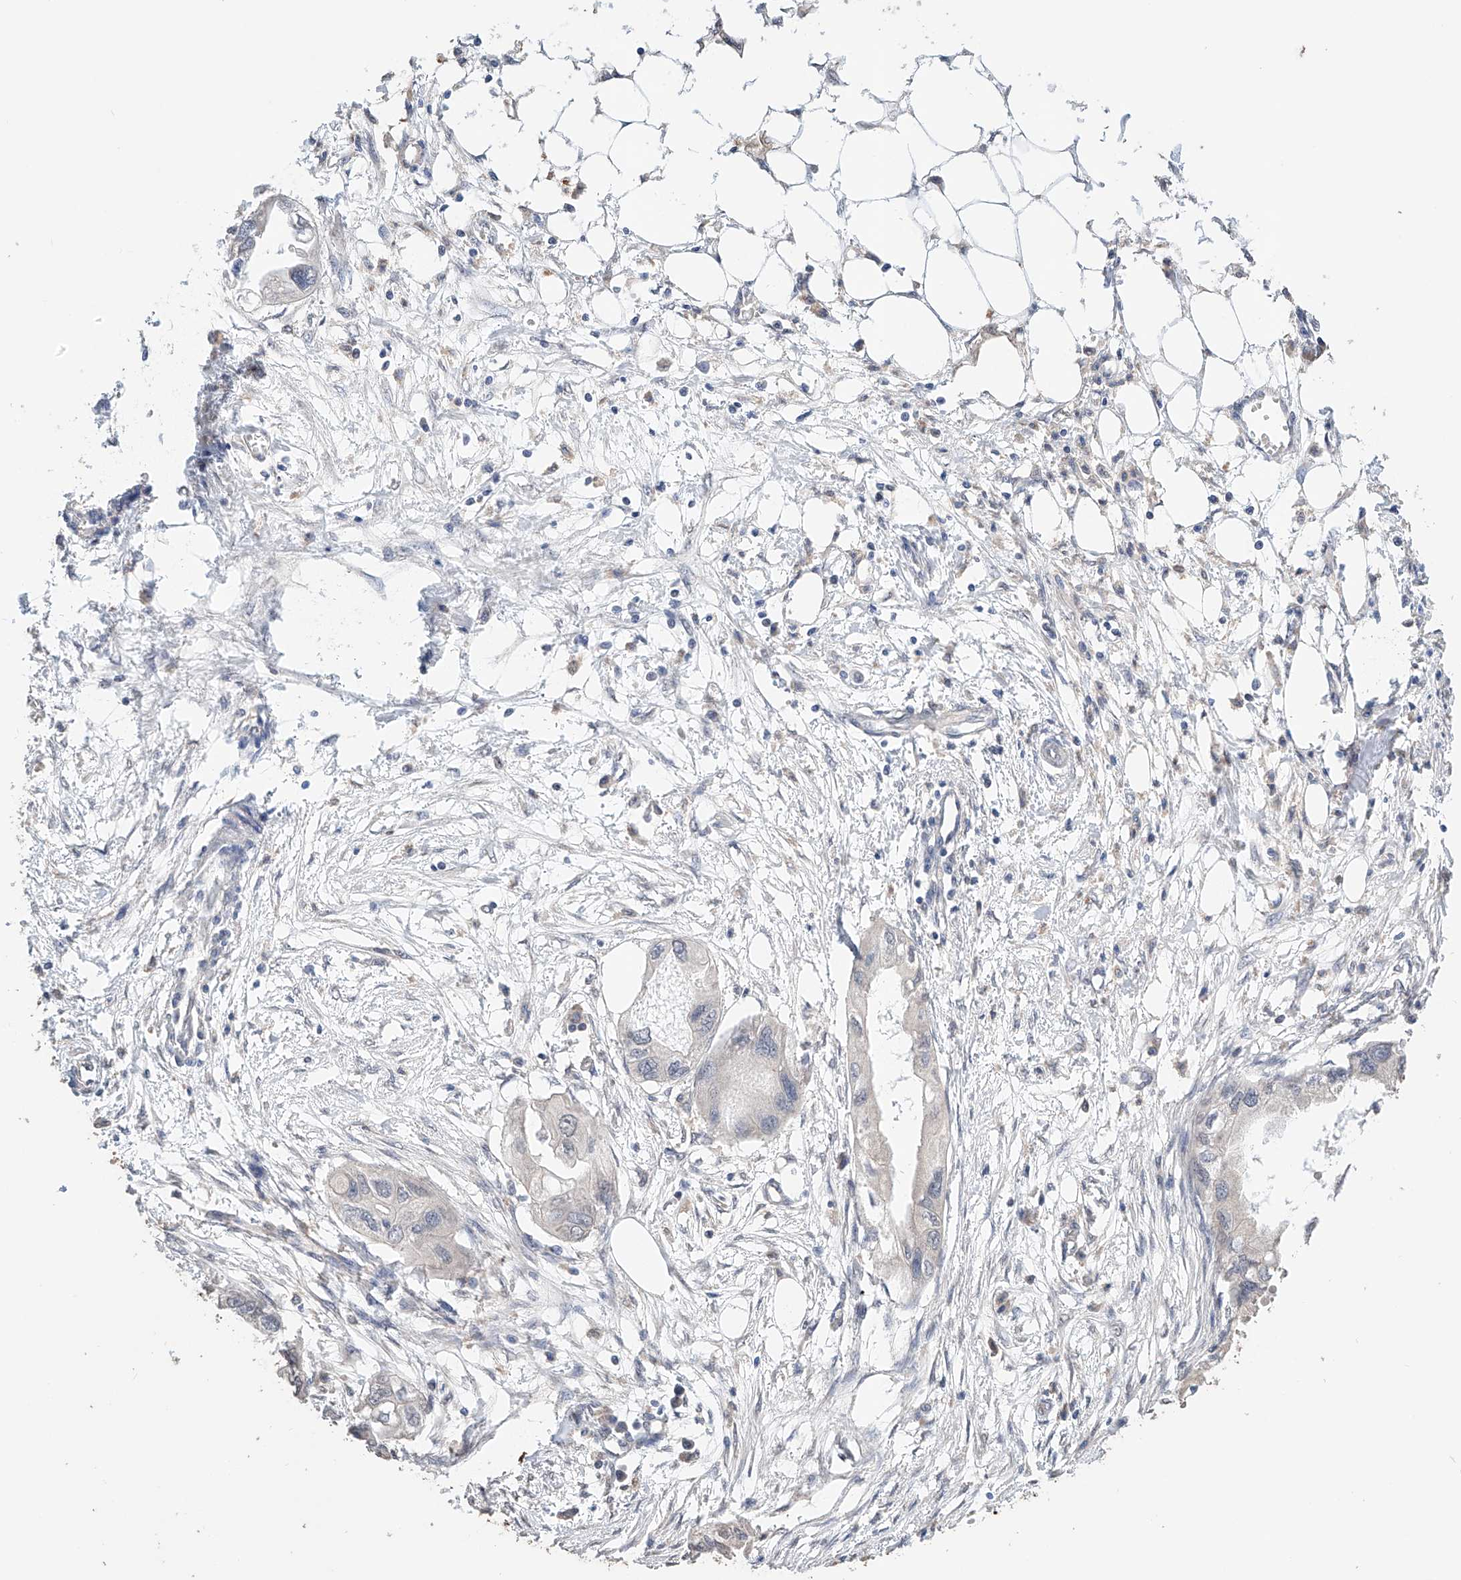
{"staining": {"intensity": "negative", "quantity": "none", "location": "none"}, "tissue": "endometrial cancer", "cell_type": "Tumor cells", "image_type": "cancer", "snomed": [{"axis": "morphology", "description": "Adenocarcinoma, NOS"}, {"axis": "morphology", "description": "Adenocarcinoma, metastatic, NOS"}, {"axis": "topography", "description": "Adipose tissue"}, {"axis": "topography", "description": "Endometrium"}], "caption": "Immunohistochemistry histopathology image of endometrial metastatic adenocarcinoma stained for a protein (brown), which reveals no positivity in tumor cells.", "gene": "ZFHX2", "patient": {"sex": "female", "age": 67}}